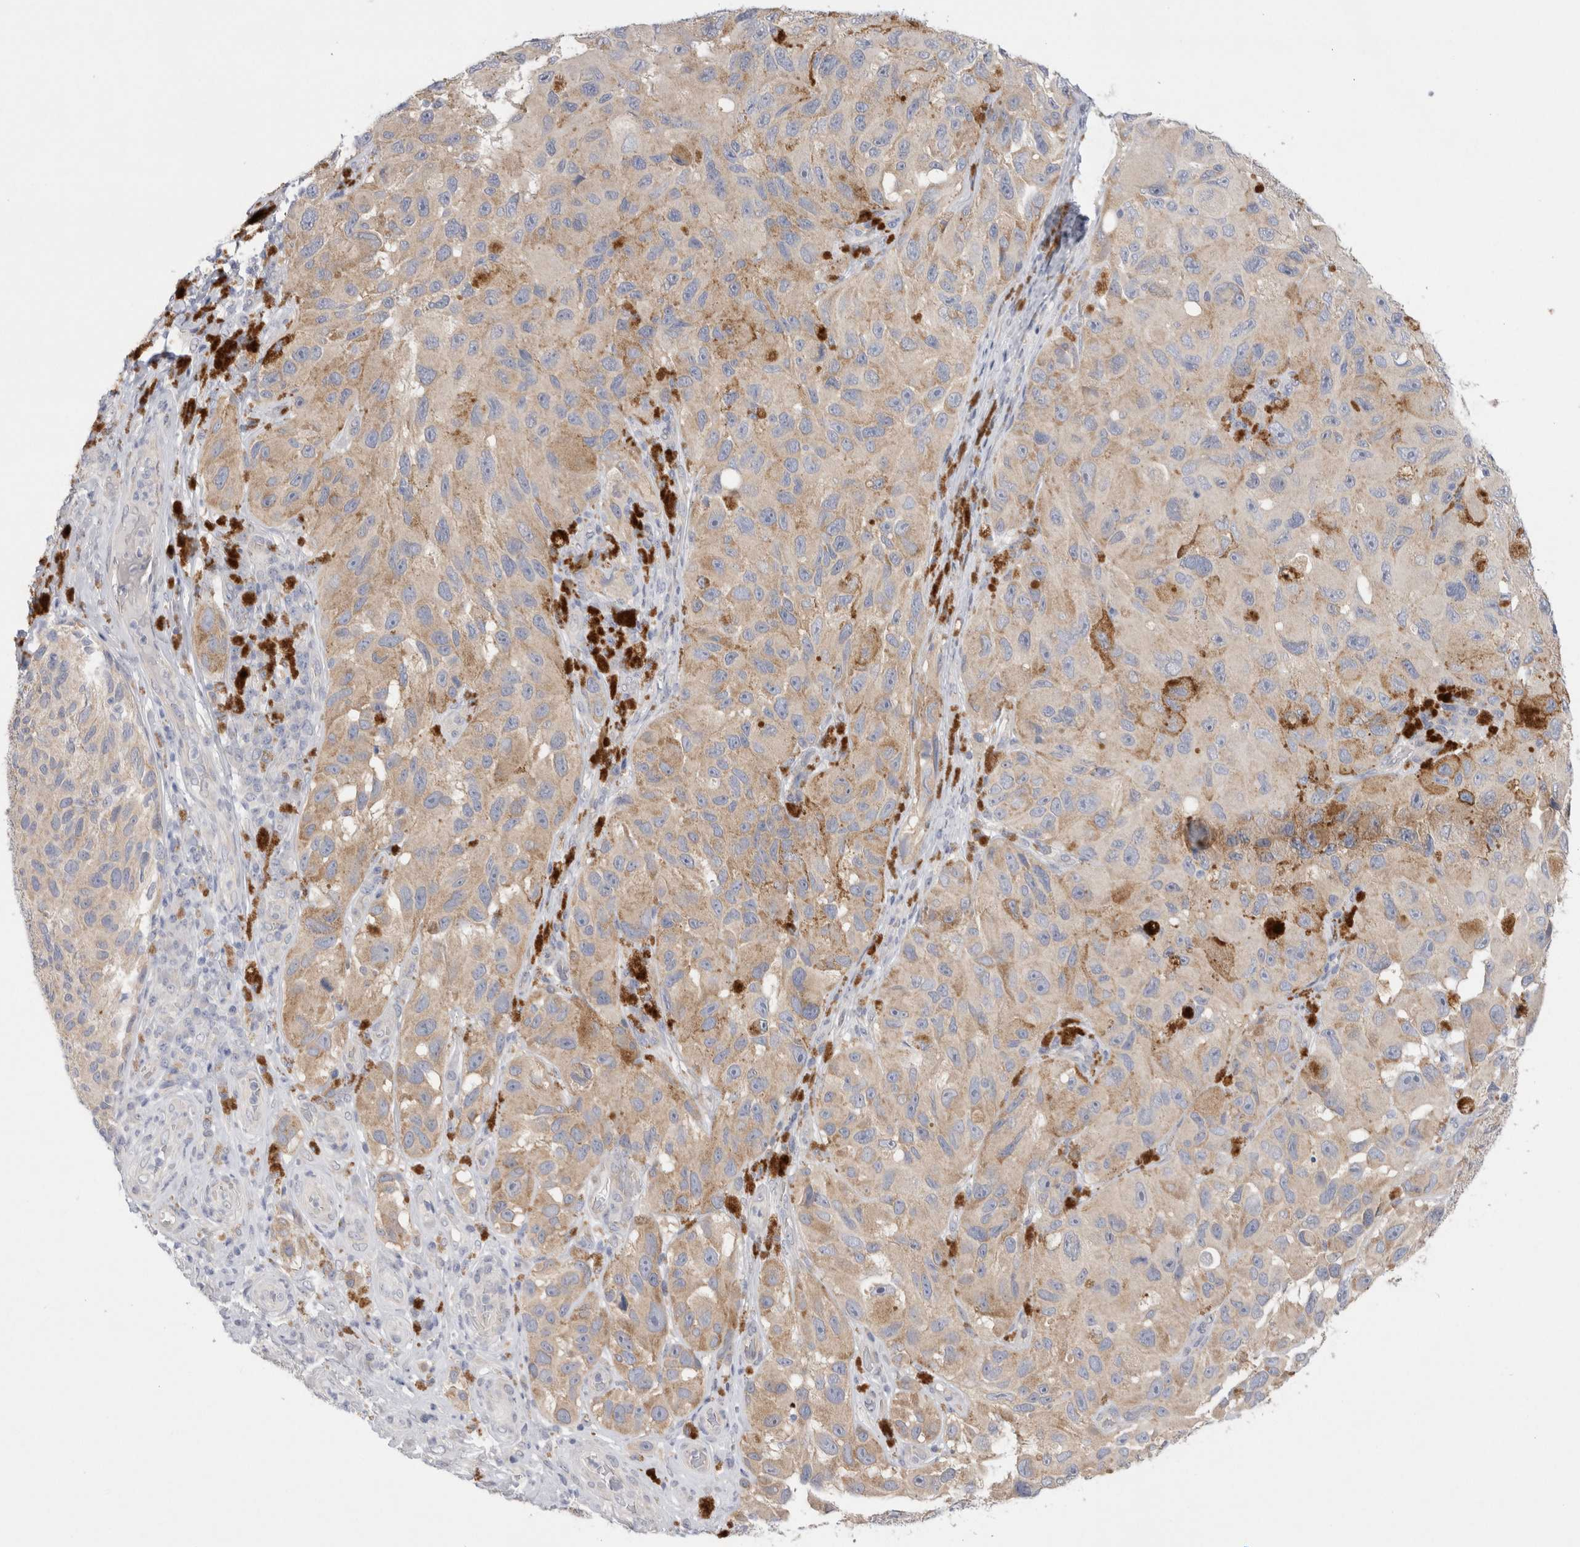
{"staining": {"intensity": "weak", "quantity": "25%-75%", "location": "cytoplasmic/membranous"}, "tissue": "melanoma", "cell_type": "Tumor cells", "image_type": "cancer", "snomed": [{"axis": "morphology", "description": "Malignant melanoma, NOS"}, {"axis": "topography", "description": "Skin"}], "caption": "Immunohistochemistry (DAB (3,3'-diaminobenzidine)) staining of human melanoma shows weak cytoplasmic/membranous protein expression in approximately 25%-75% of tumor cells. The staining was performed using DAB (3,3'-diaminobenzidine), with brown indicating positive protein expression. Nuclei are stained blue with hematoxylin.", "gene": "WIPF2", "patient": {"sex": "female", "age": 73}}